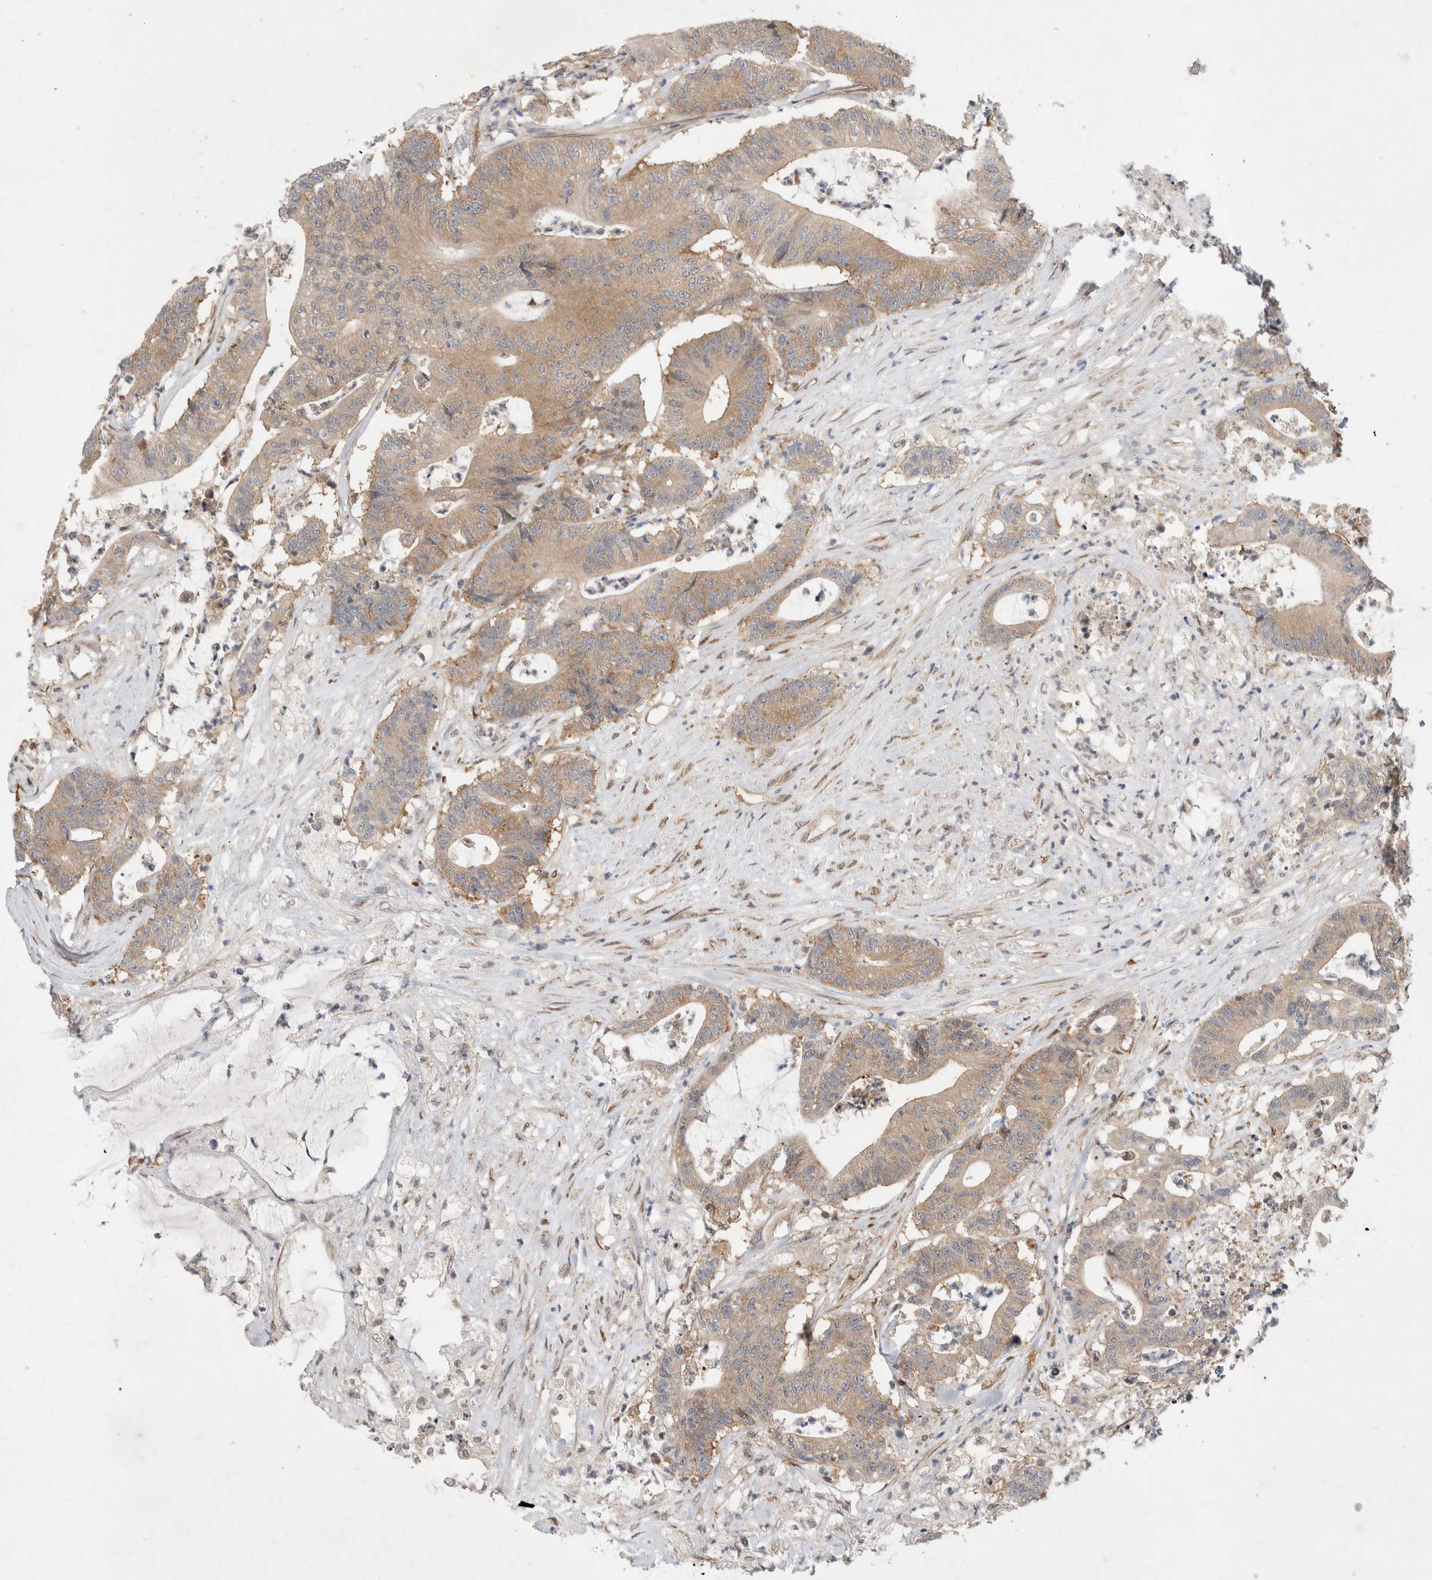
{"staining": {"intensity": "moderate", "quantity": ">75%", "location": "cytoplasmic/membranous"}, "tissue": "colorectal cancer", "cell_type": "Tumor cells", "image_type": "cancer", "snomed": [{"axis": "morphology", "description": "Adenocarcinoma, NOS"}, {"axis": "topography", "description": "Colon"}], "caption": "Approximately >75% of tumor cells in human colorectal cancer display moderate cytoplasmic/membranous protein expression as visualized by brown immunohistochemical staining.", "gene": "EIF3E", "patient": {"sex": "female", "age": 84}}